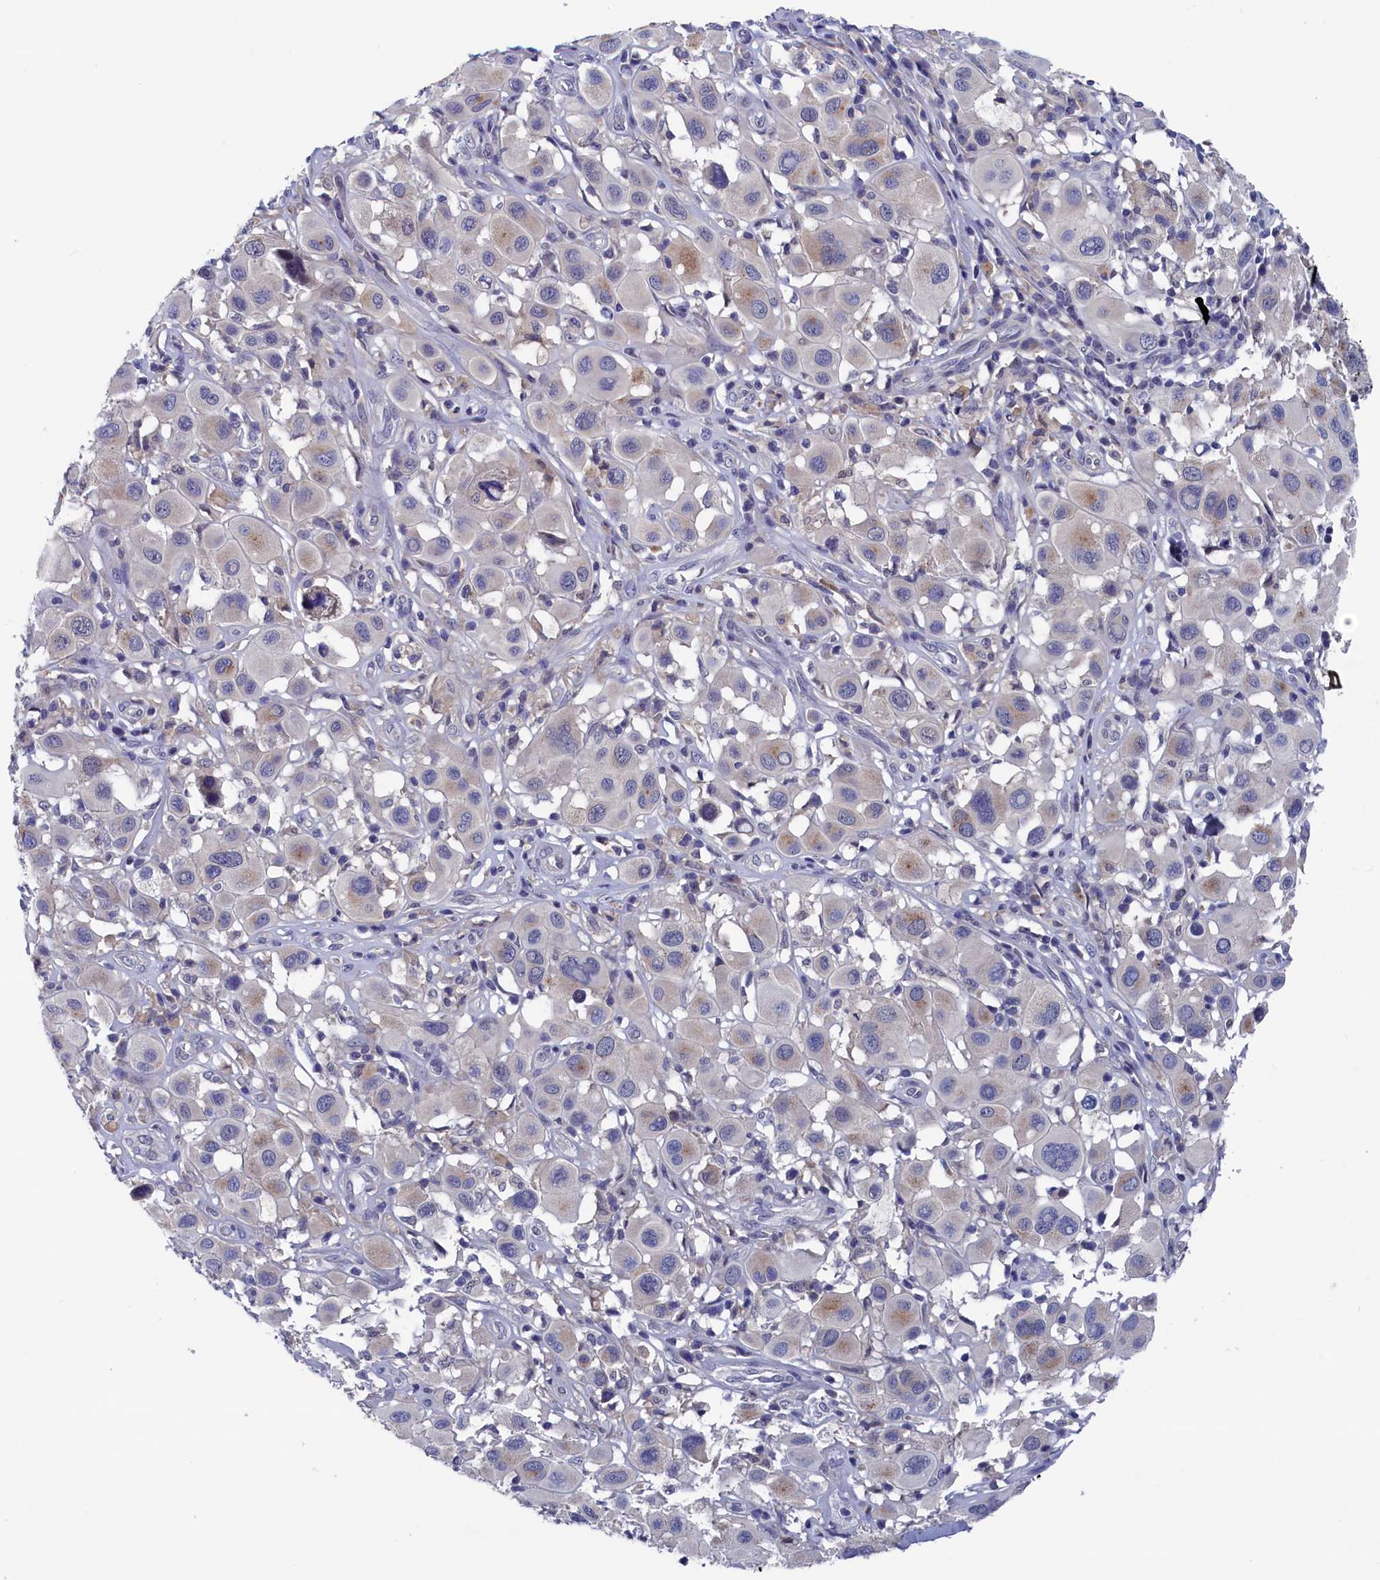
{"staining": {"intensity": "negative", "quantity": "none", "location": "none"}, "tissue": "melanoma", "cell_type": "Tumor cells", "image_type": "cancer", "snomed": [{"axis": "morphology", "description": "Malignant melanoma, Metastatic site"}, {"axis": "topography", "description": "Skin"}], "caption": "The immunohistochemistry (IHC) micrograph has no significant positivity in tumor cells of melanoma tissue. (DAB immunohistochemistry (IHC) with hematoxylin counter stain).", "gene": "SPATA13", "patient": {"sex": "male", "age": 41}}